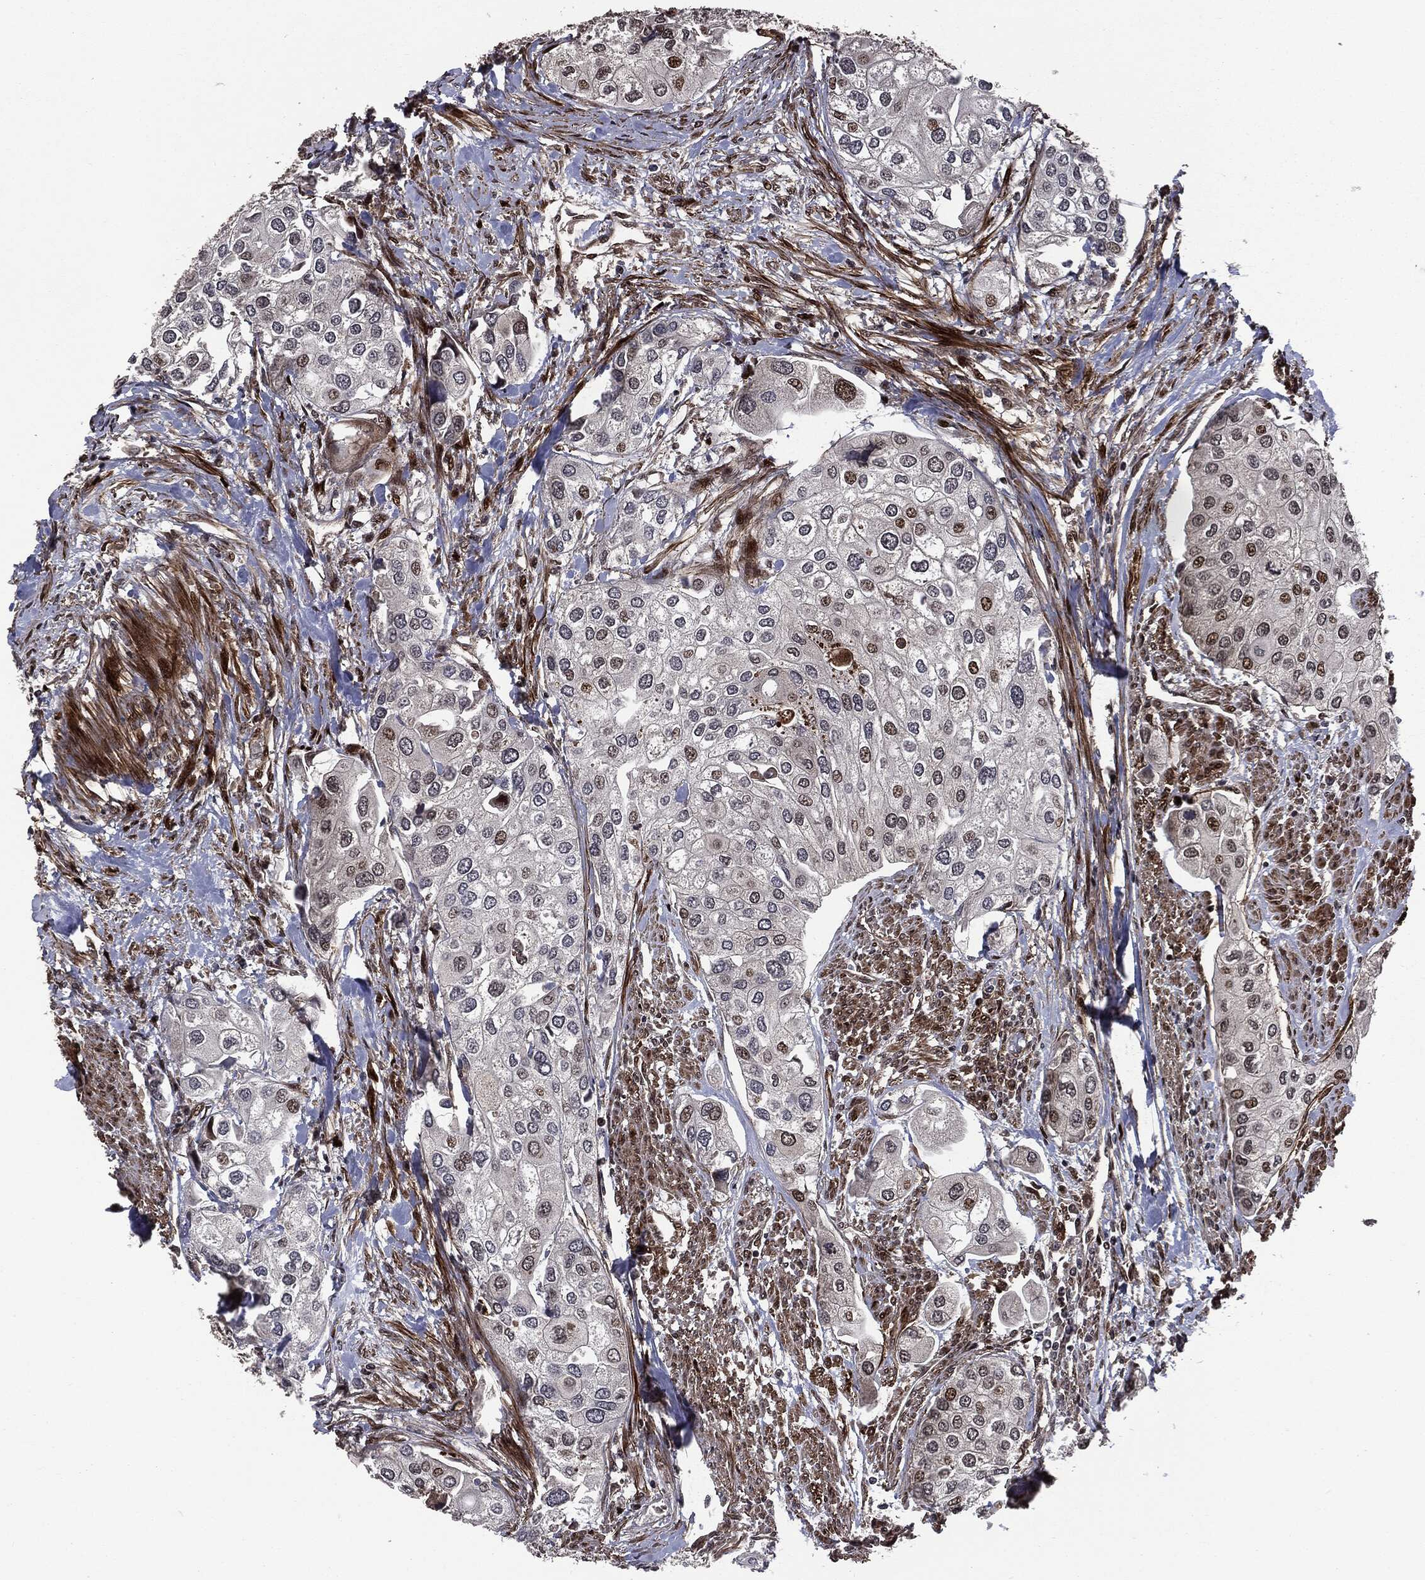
{"staining": {"intensity": "moderate", "quantity": "<25%", "location": "nuclear"}, "tissue": "urothelial cancer", "cell_type": "Tumor cells", "image_type": "cancer", "snomed": [{"axis": "morphology", "description": "Urothelial carcinoma, High grade"}, {"axis": "topography", "description": "Urinary bladder"}], "caption": "Immunohistochemistry (IHC) micrograph of human urothelial cancer stained for a protein (brown), which shows low levels of moderate nuclear staining in about <25% of tumor cells.", "gene": "SMAD4", "patient": {"sex": "male", "age": 64}}